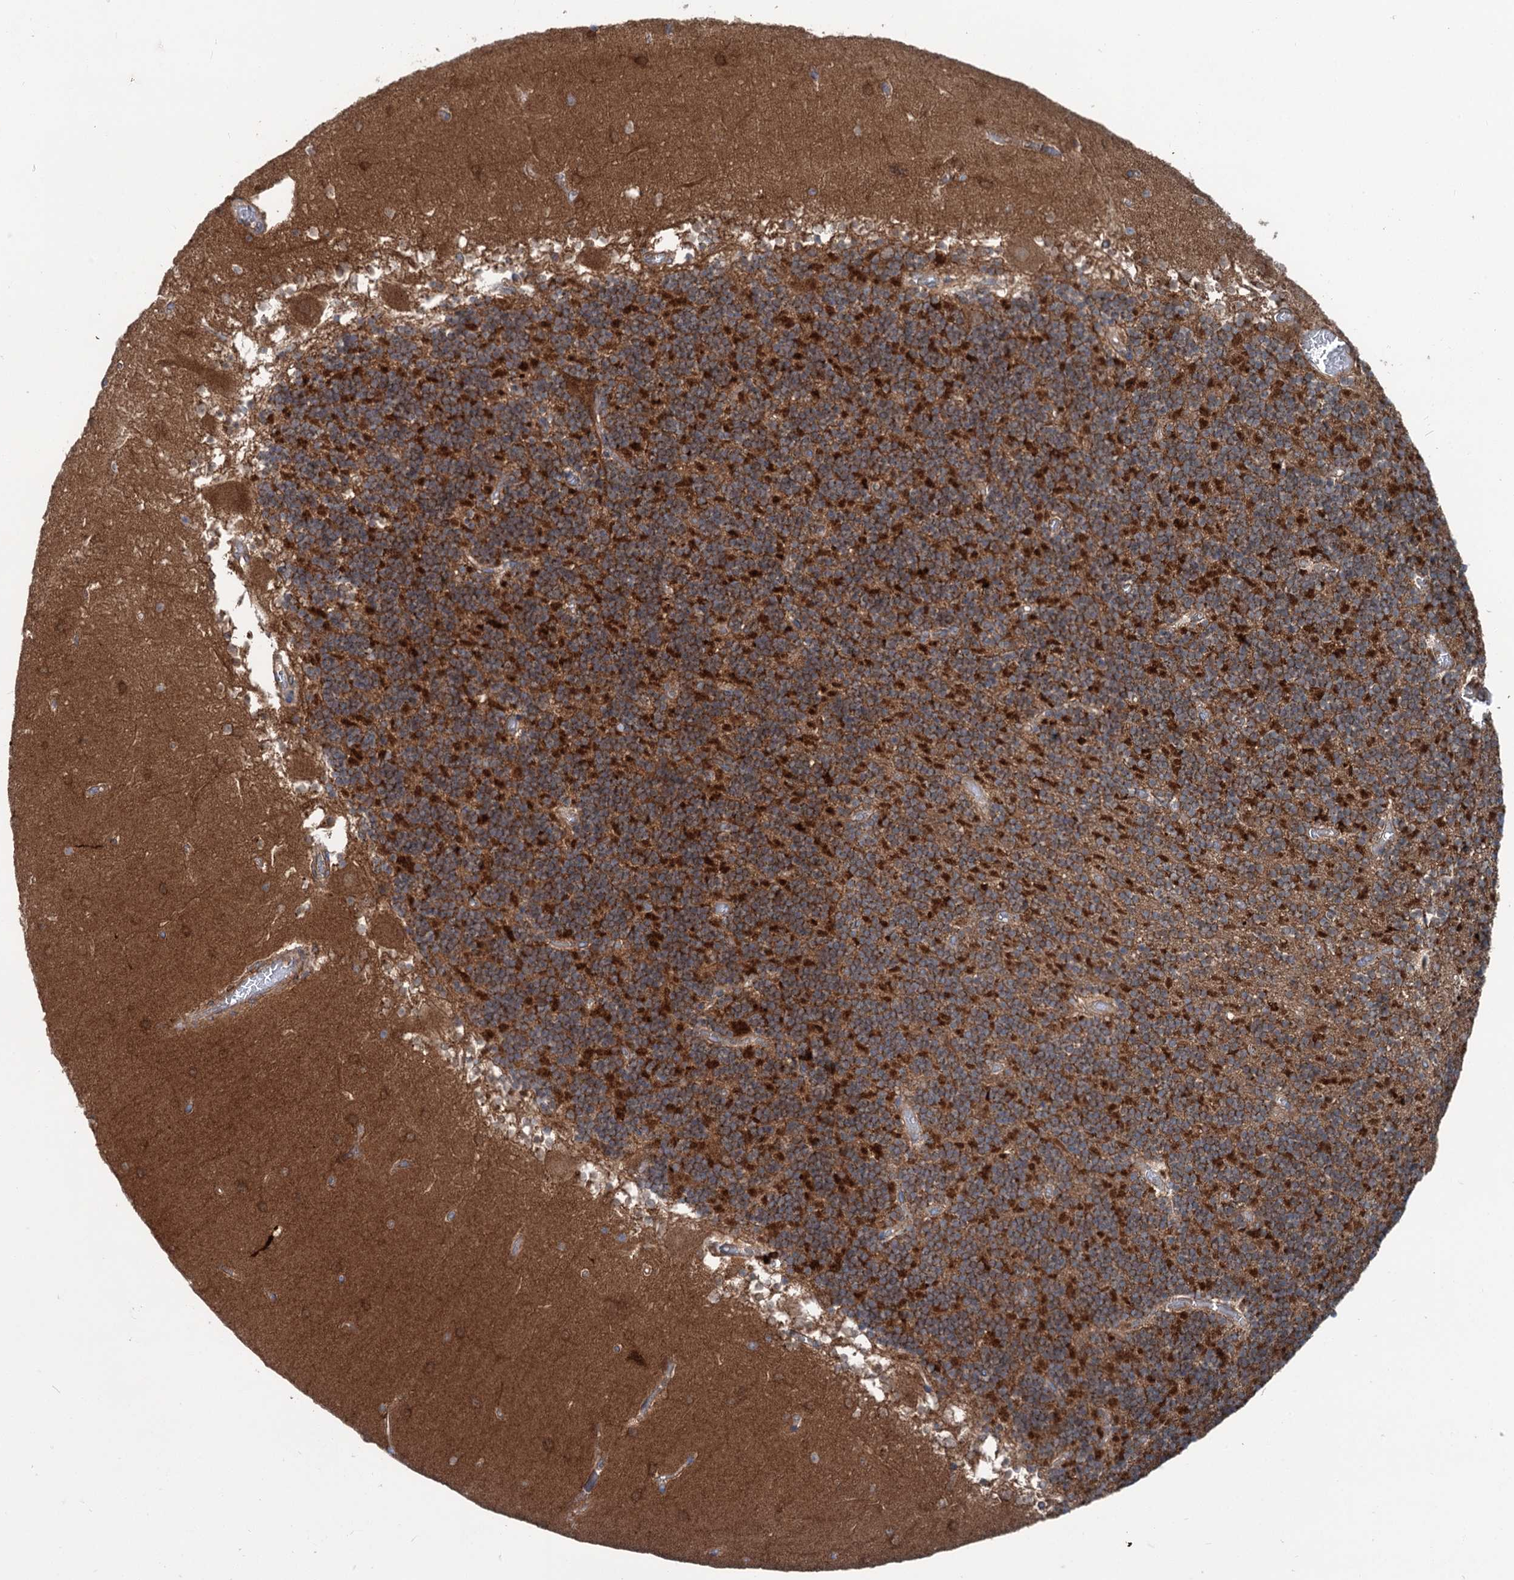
{"staining": {"intensity": "strong", "quantity": "25%-75%", "location": "cytoplasmic/membranous"}, "tissue": "cerebellum", "cell_type": "Cells in granular layer", "image_type": "normal", "snomed": [{"axis": "morphology", "description": "Normal tissue, NOS"}, {"axis": "topography", "description": "Cerebellum"}], "caption": "Protein staining demonstrates strong cytoplasmic/membranous staining in approximately 25%-75% of cells in granular layer in normal cerebellum. The staining was performed using DAB, with brown indicating positive protein expression. Nuclei are stained blue with hematoxylin.", "gene": "CALCOCO1", "patient": {"sex": "female", "age": 28}}